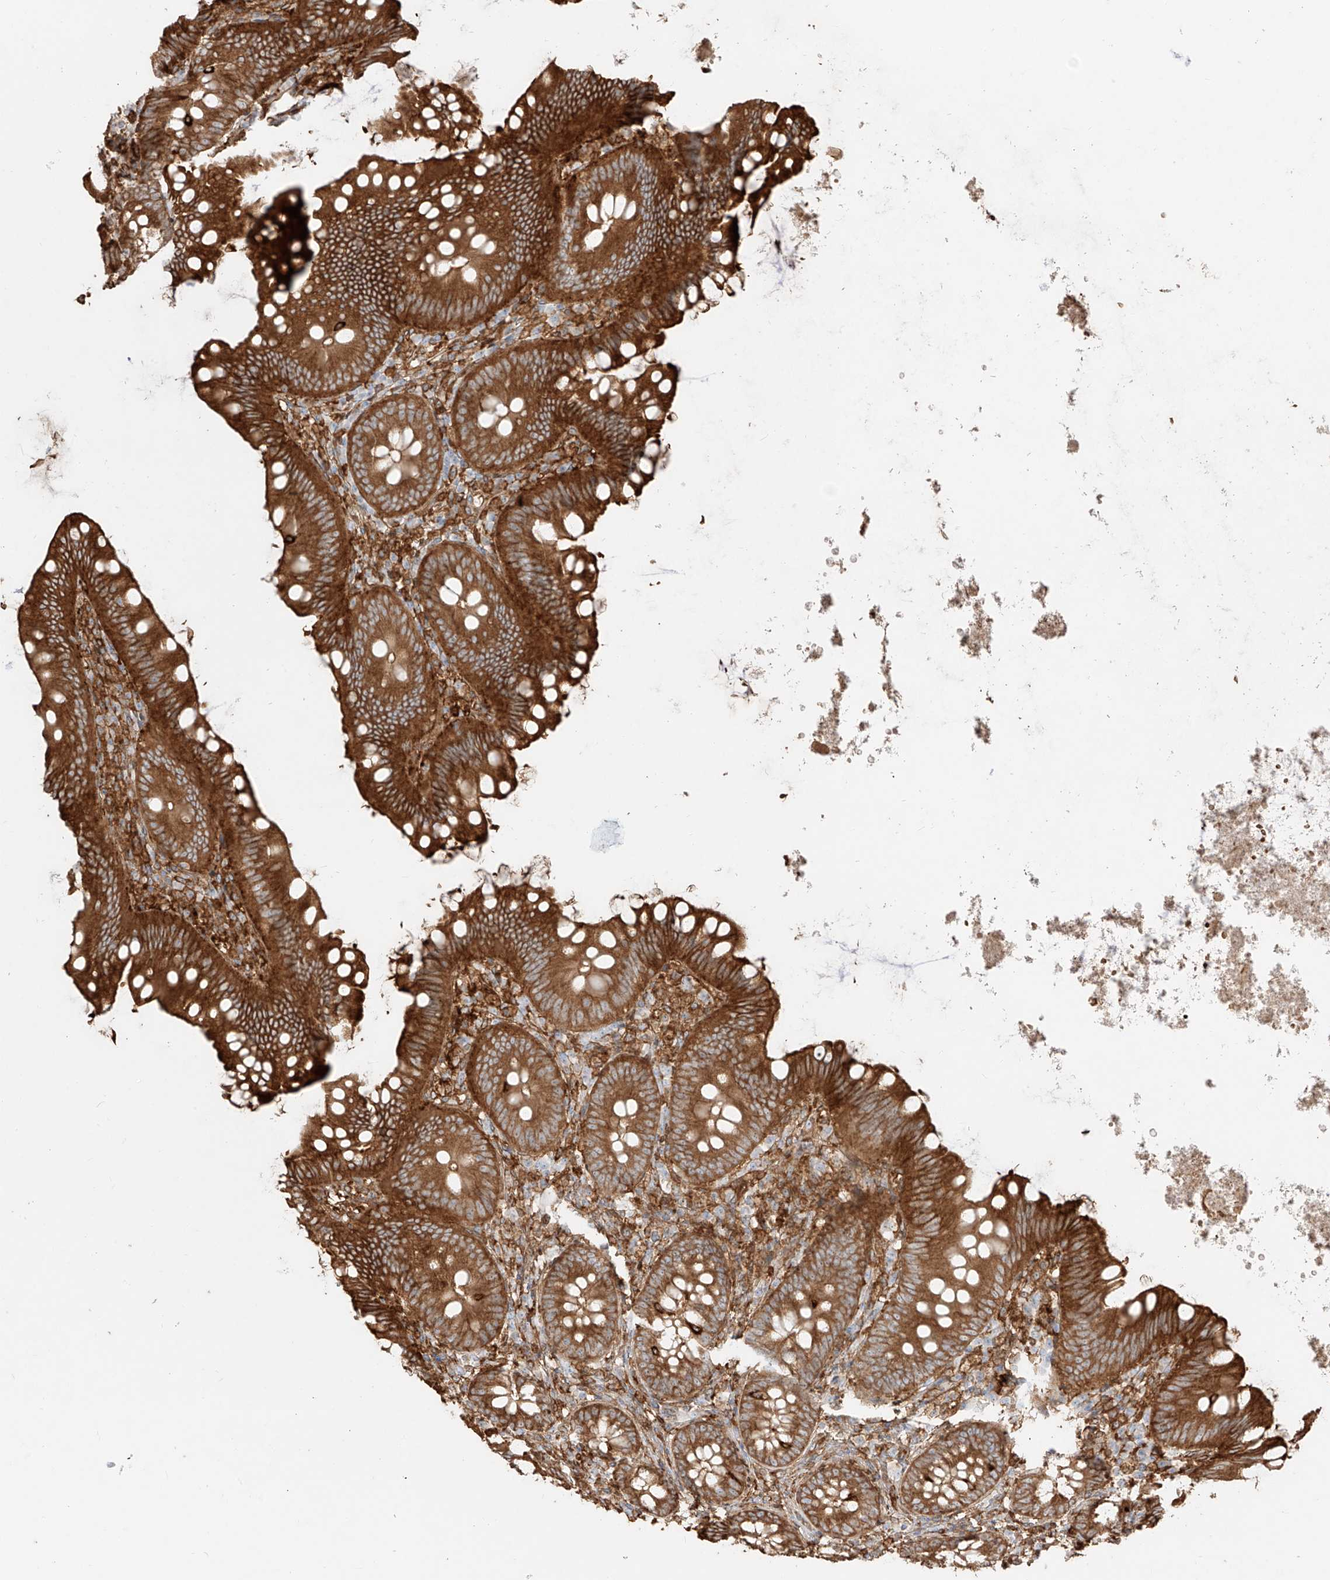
{"staining": {"intensity": "strong", "quantity": ">75%", "location": "cytoplasmic/membranous"}, "tissue": "appendix", "cell_type": "Glandular cells", "image_type": "normal", "snomed": [{"axis": "morphology", "description": "Normal tissue, NOS"}, {"axis": "topography", "description": "Appendix"}], "caption": "The image displays immunohistochemical staining of normal appendix. There is strong cytoplasmic/membranous staining is present in approximately >75% of glandular cells.", "gene": "SNX9", "patient": {"sex": "female", "age": 62}}